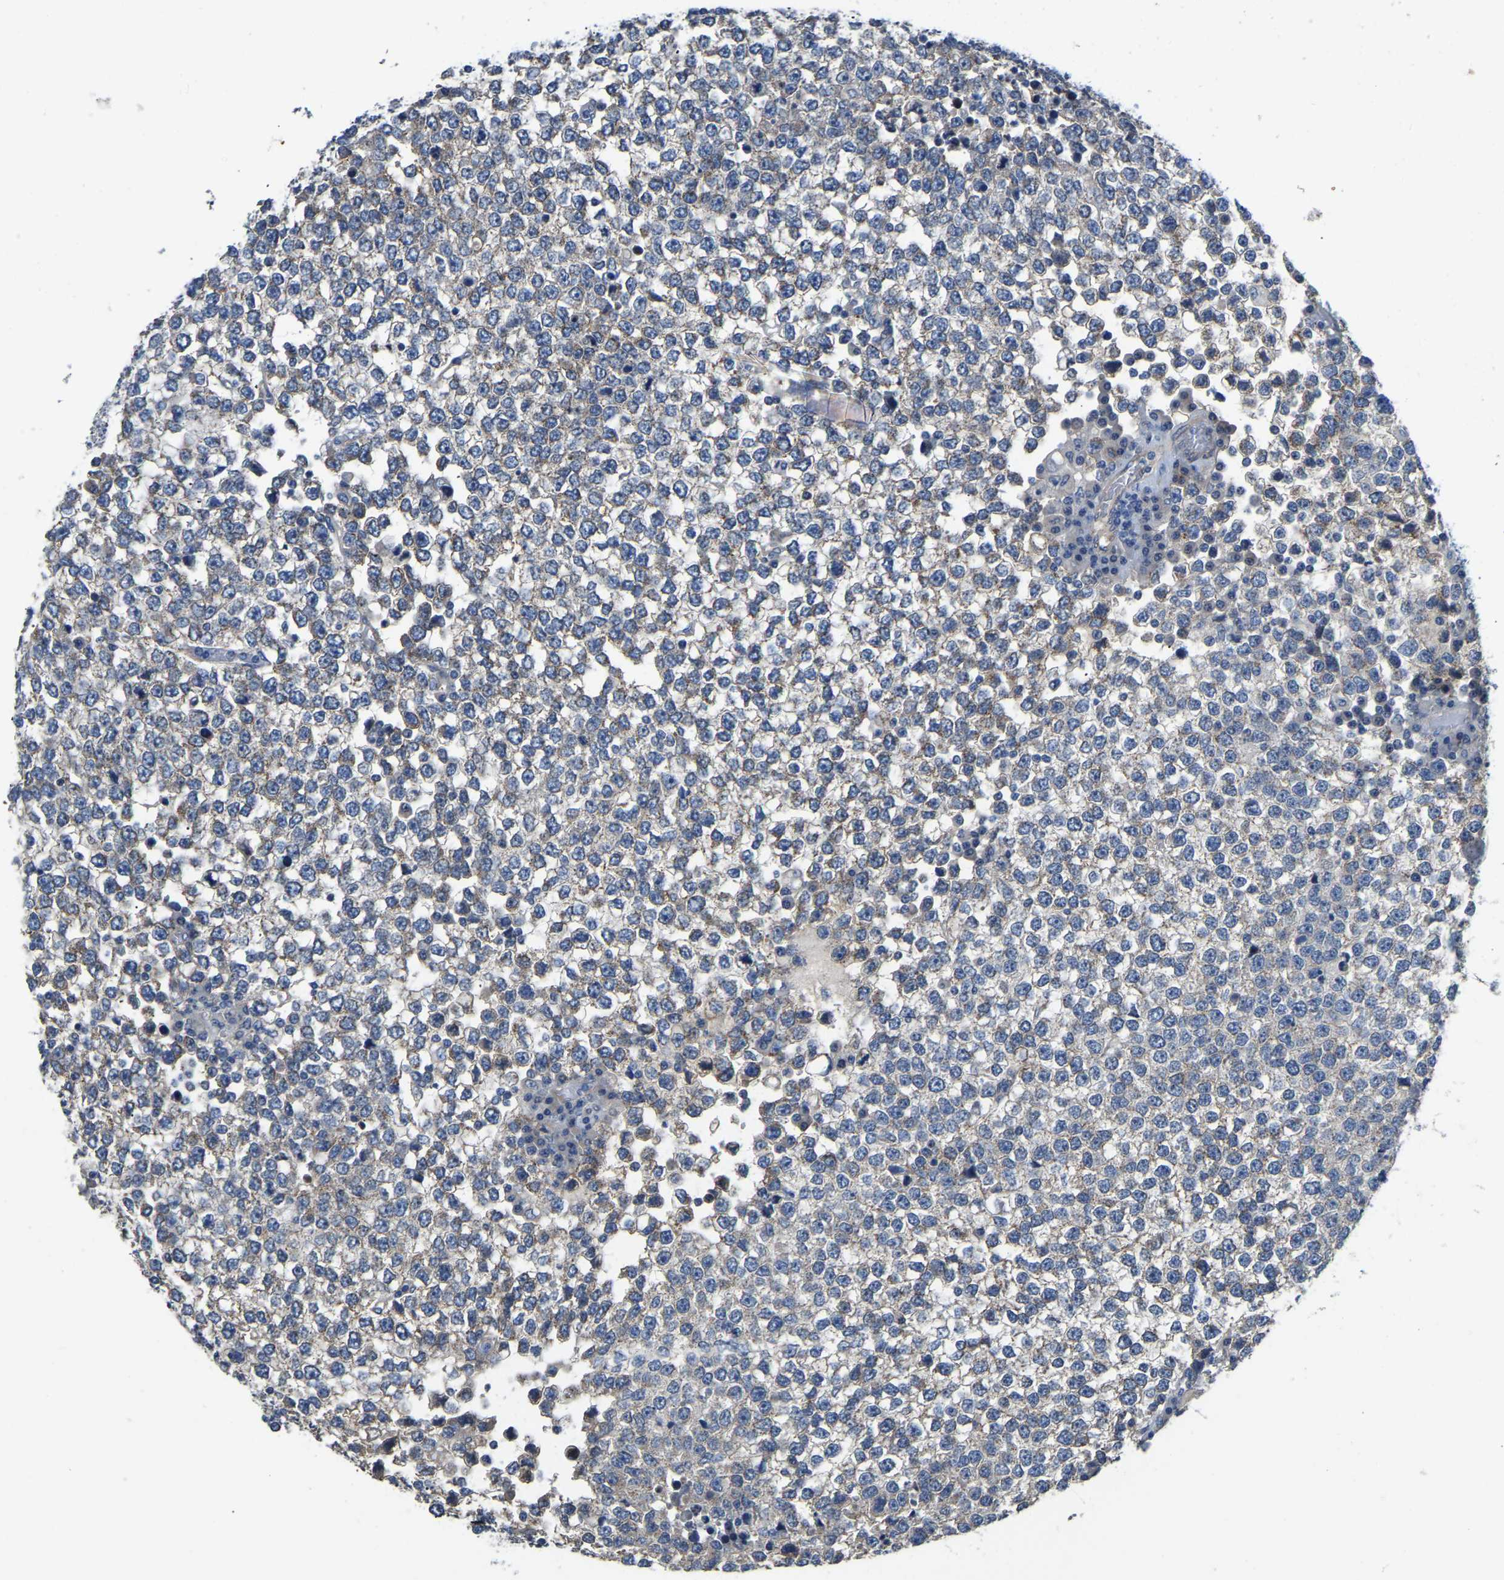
{"staining": {"intensity": "negative", "quantity": "none", "location": "none"}, "tissue": "testis cancer", "cell_type": "Tumor cells", "image_type": "cancer", "snomed": [{"axis": "morphology", "description": "Seminoma, NOS"}, {"axis": "topography", "description": "Testis"}], "caption": "Testis seminoma was stained to show a protein in brown. There is no significant positivity in tumor cells.", "gene": "HIGD2B", "patient": {"sex": "male", "age": 65}}